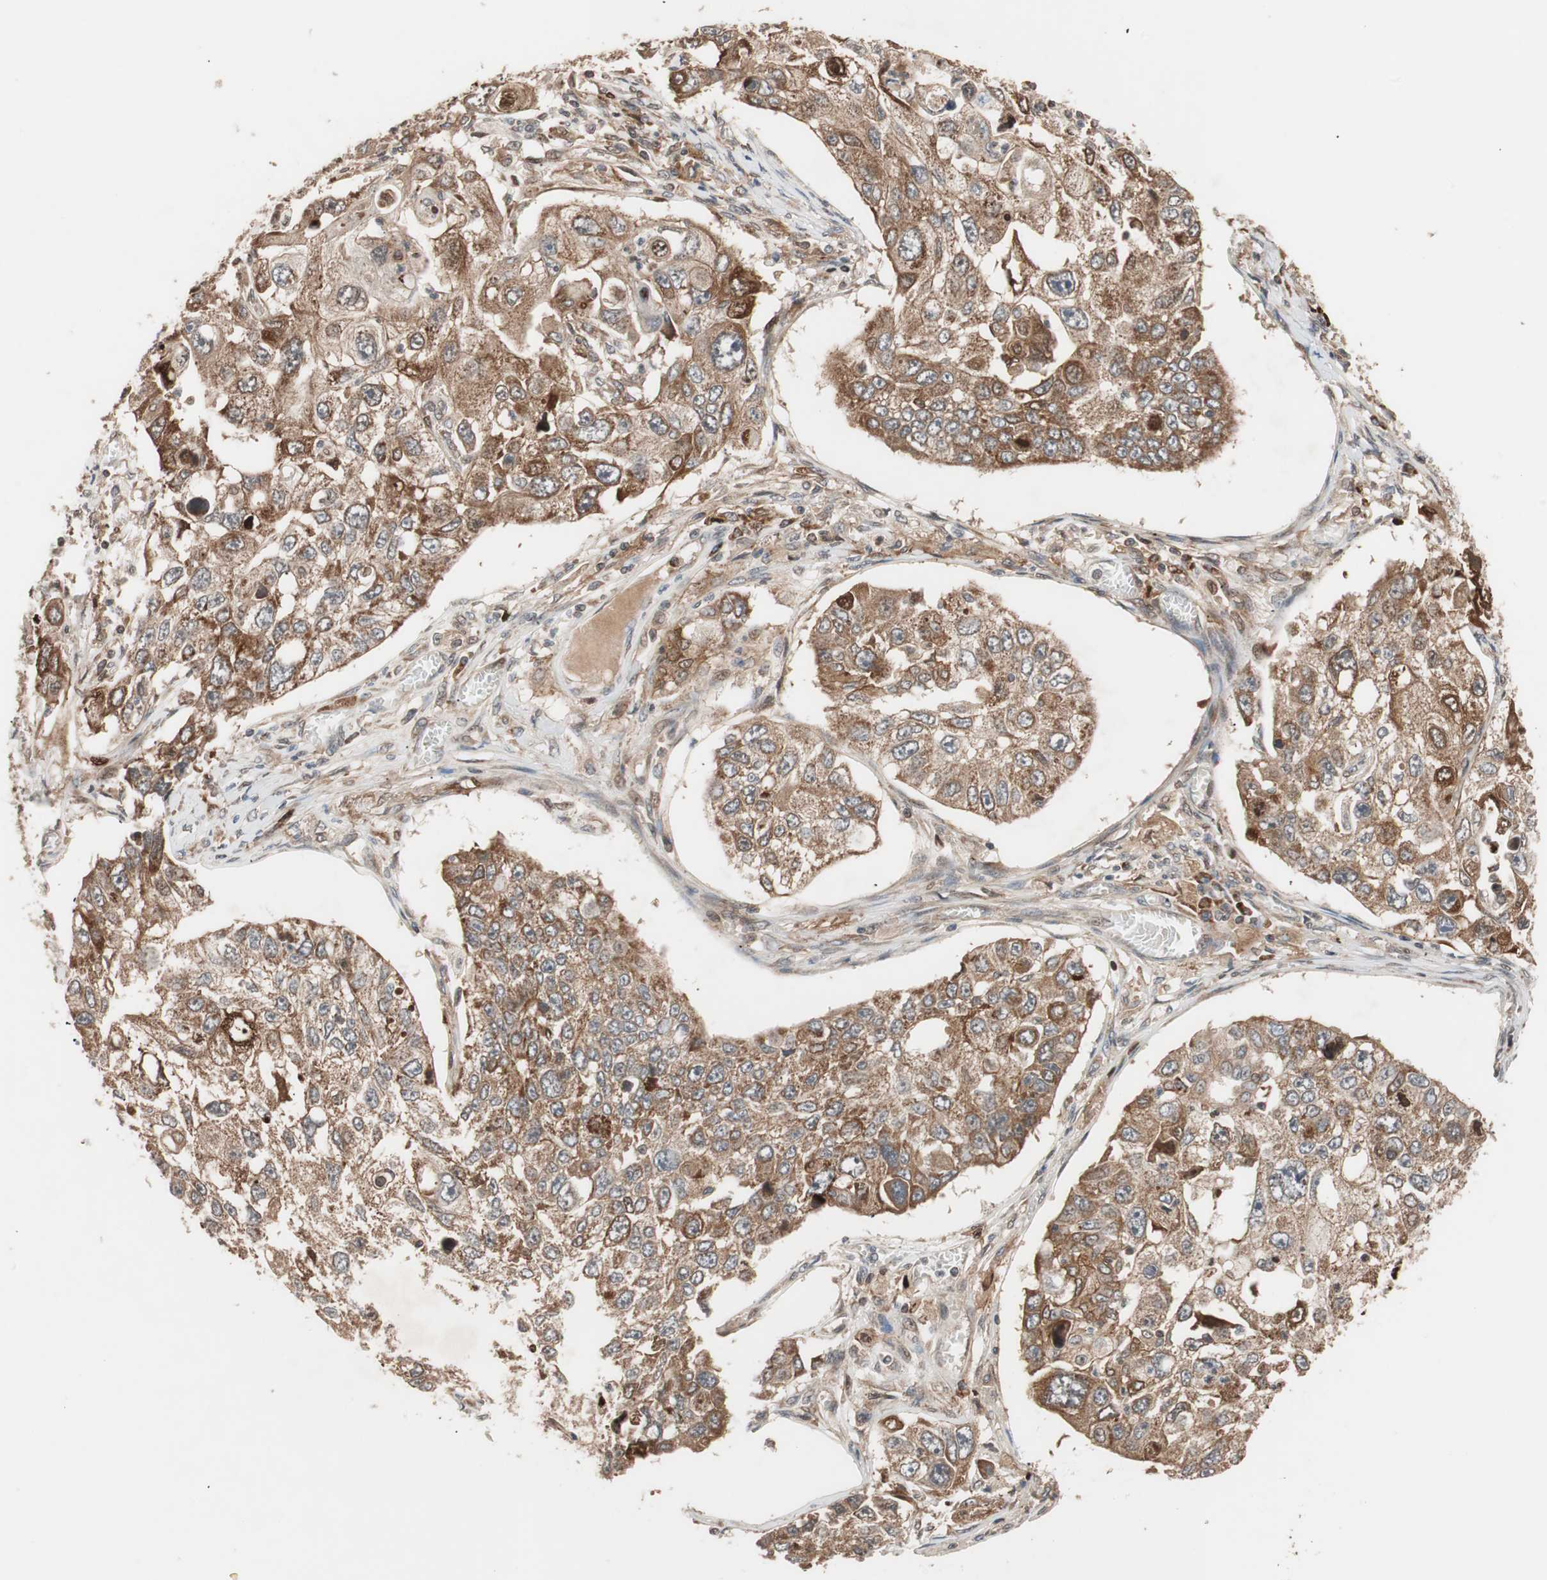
{"staining": {"intensity": "strong", "quantity": ">75%", "location": "cytoplasmic/membranous"}, "tissue": "lung cancer", "cell_type": "Tumor cells", "image_type": "cancer", "snomed": [{"axis": "morphology", "description": "Squamous cell carcinoma, NOS"}, {"axis": "topography", "description": "Lung"}], "caption": "Immunohistochemical staining of human lung squamous cell carcinoma exhibits high levels of strong cytoplasmic/membranous protein expression in about >75% of tumor cells.", "gene": "NF2", "patient": {"sex": "male", "age": 71}}